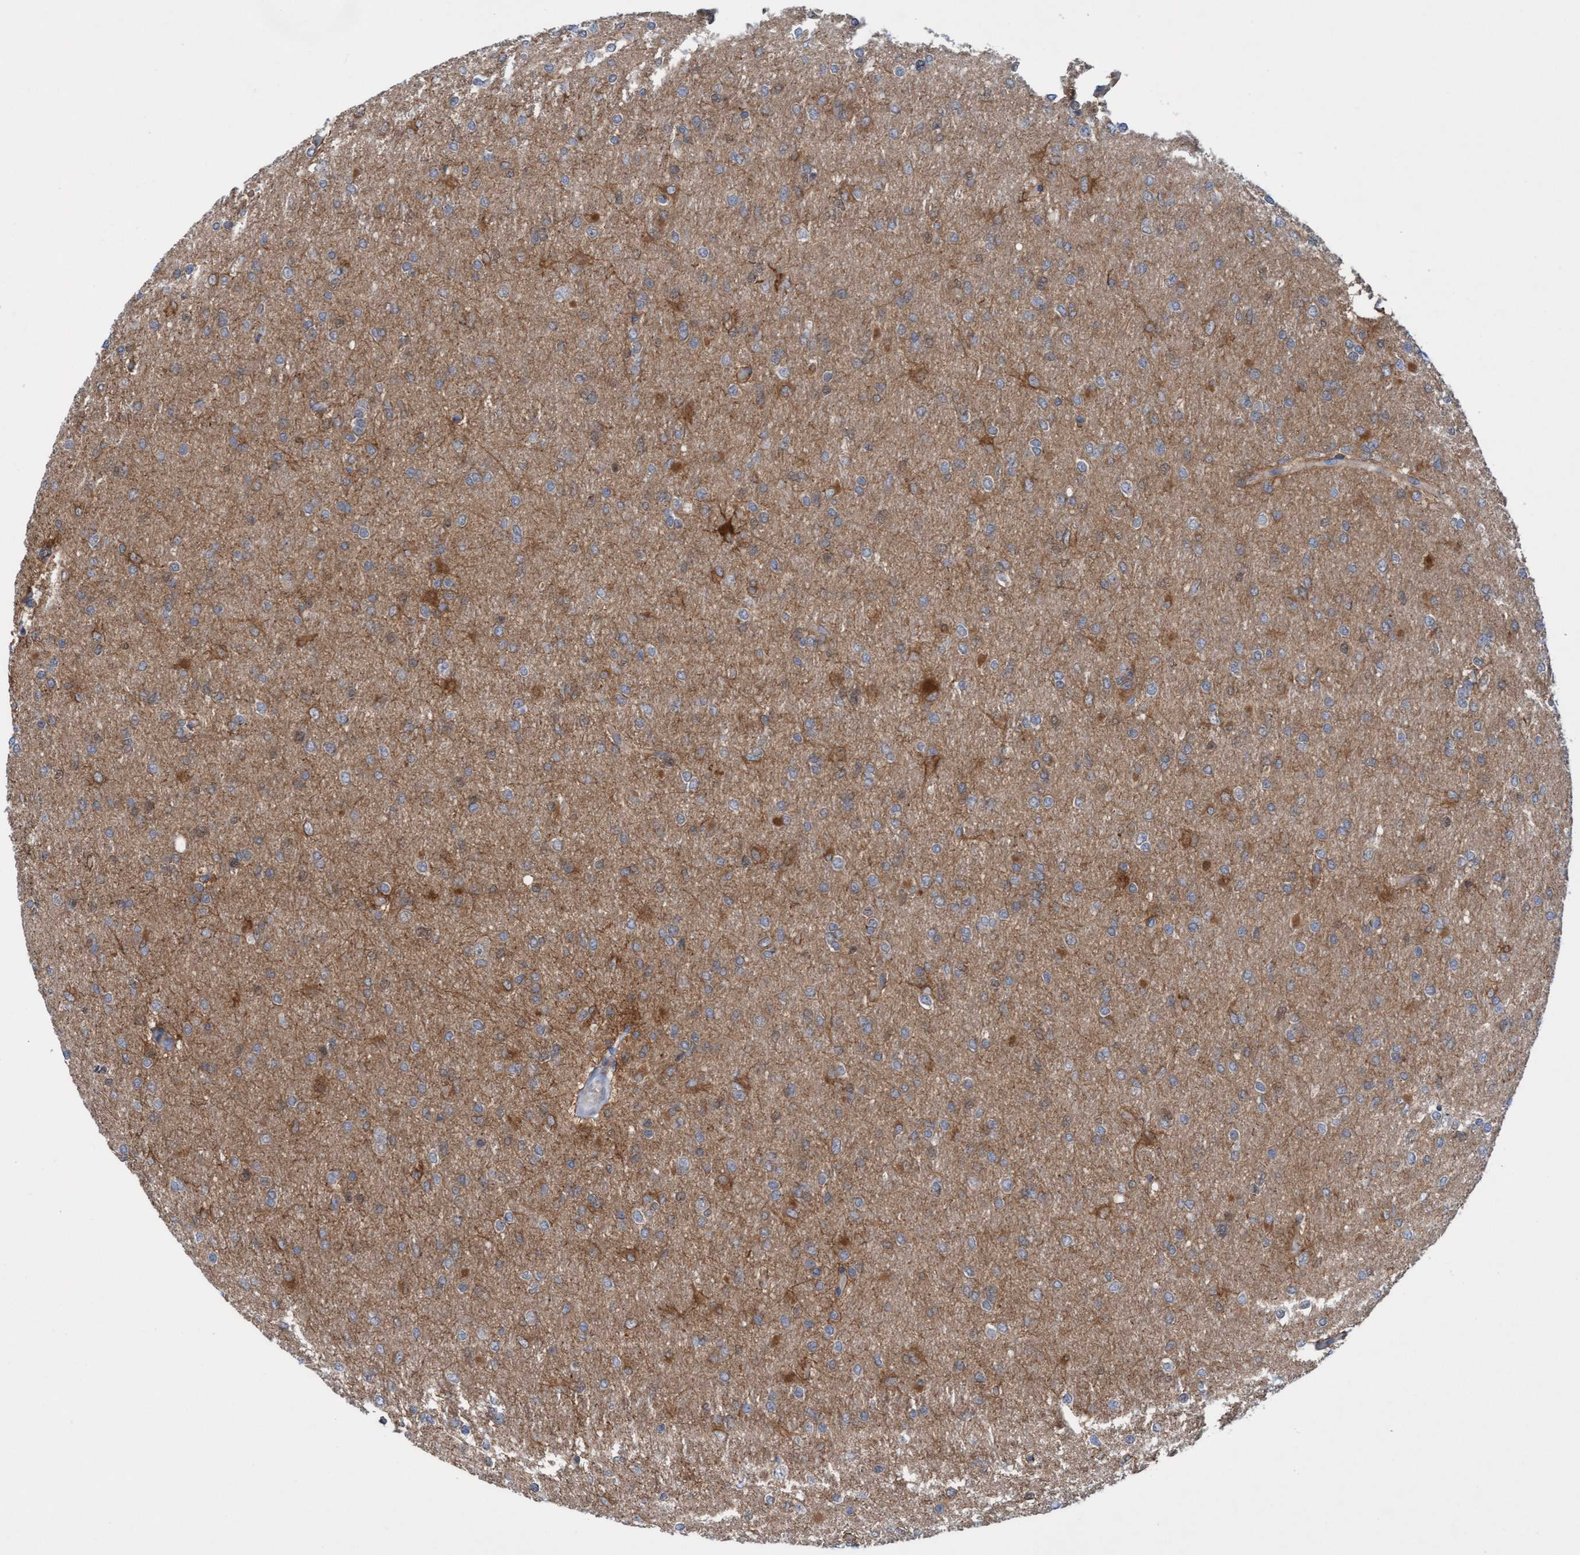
{"staining": {"intensity": "strong", "quantity": "<25%", "location": "cytoplasmic/membranous"}, "tissue": "glioma", "cell_type": "Tumor cells", "image_type": "cancer", "snomed": [{"axis": "morphology", "description": "Glioma, malignant, High grade"}, {"axis": "topography", "description": "Cerebral cortex"}], "caption": "Malignant glioma (high-grade) stained for a protein (brown) shows strong cytoplasmic/membranous positive staining in about <25% of tumor cells.", "gene": "KLHL25", "patient": {"sex": "female", "age": 36}}